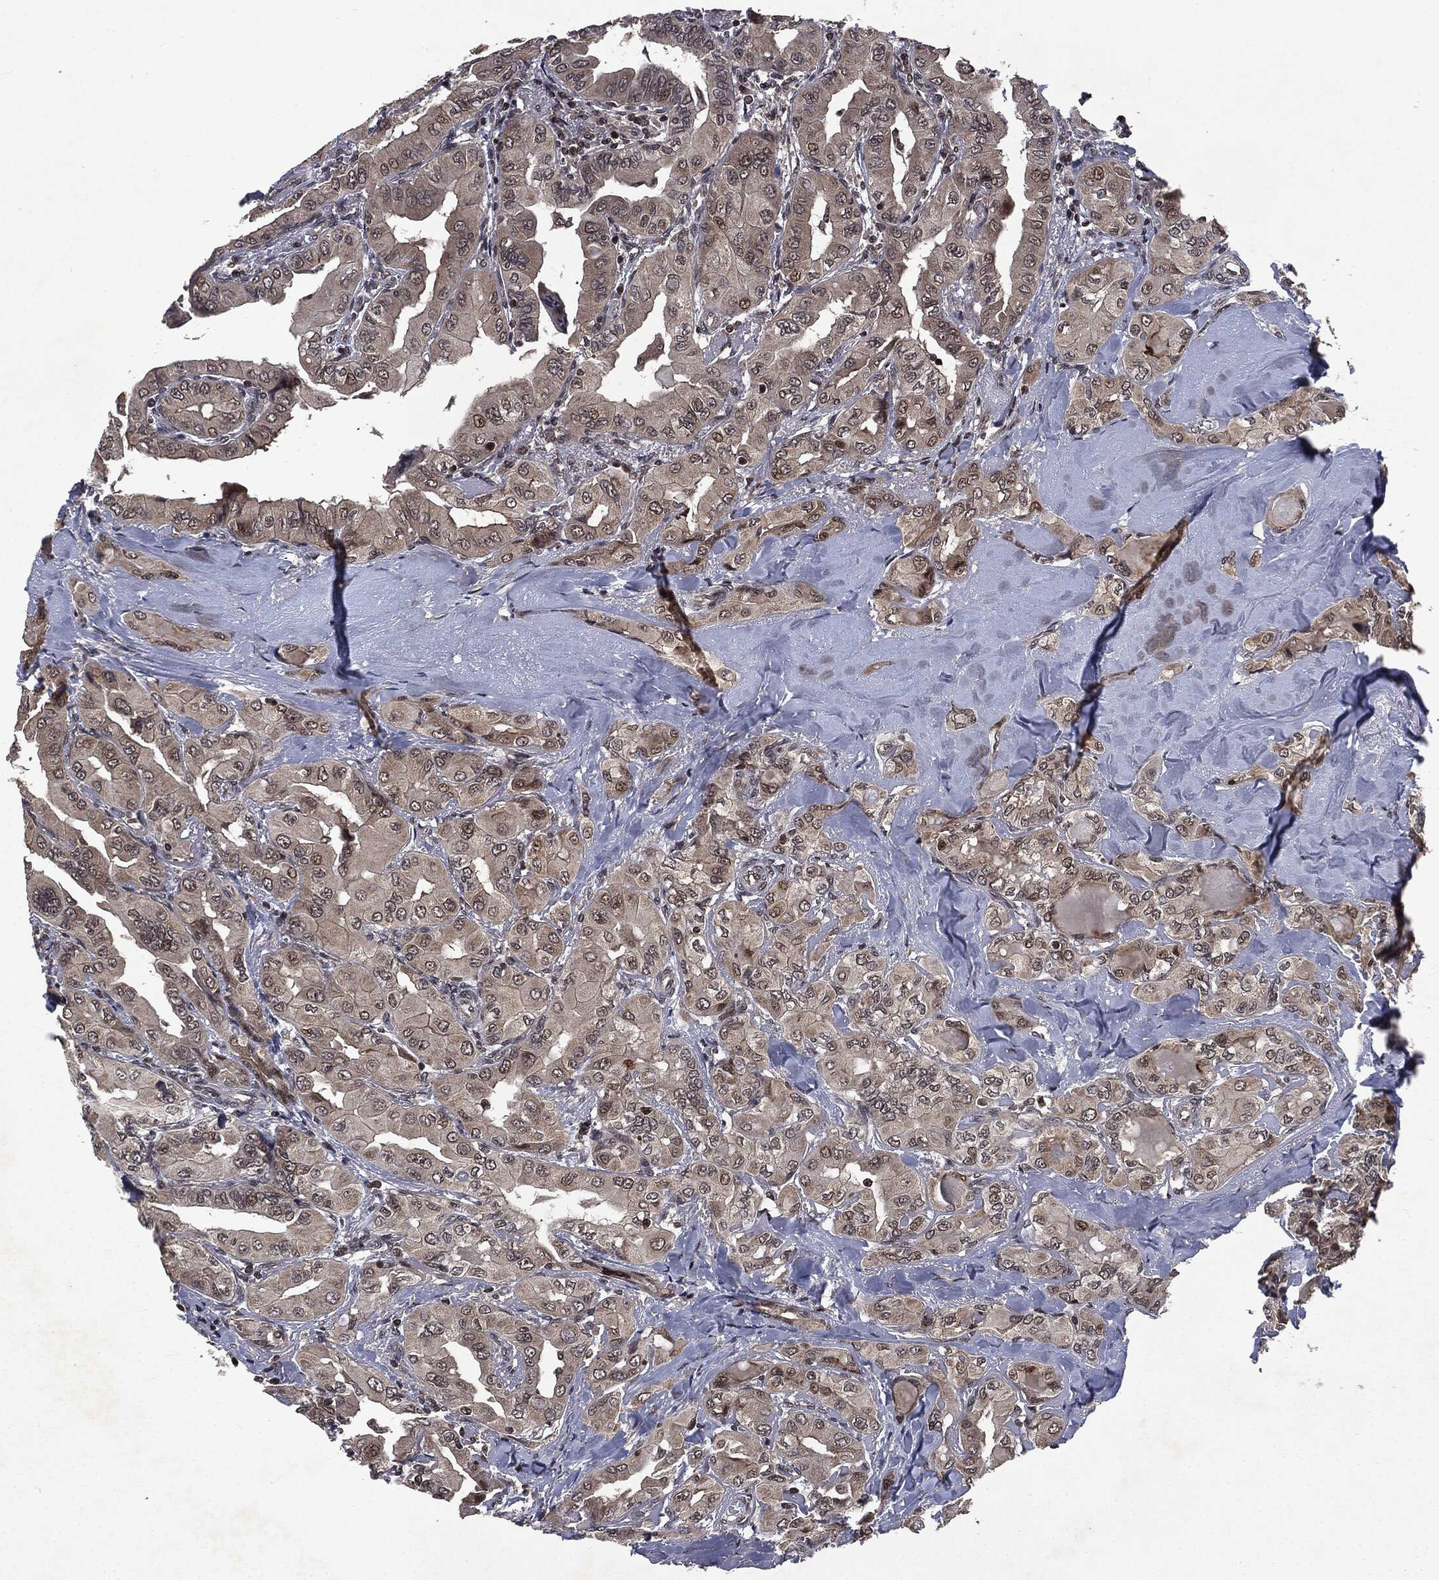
{"staining": {"intensity": "negative", "quantity": "none", "location": "none"}, "tissue": "thyroid cancer", "cell_type": "Tumor cells", "image_type": "cancer", "snomed": [{"axis": "morphology", "description": "Normal tissue, NOS"}, {"axis": "morphology", "description": "Papillary adenocarcinoma, NOS"}, {"axis": "topography", "description": "Thyroid gland"}], "caption": "Immunohistochemistry (IHC) micrograph of neoplastic tissue: thyroid cancer stained with DAB (3,3'-diaminobenzidine) shows no significant protein positivity in tumor cells.", "gene": "STAU2", "patient": {"sex": "female", "age": 66}}